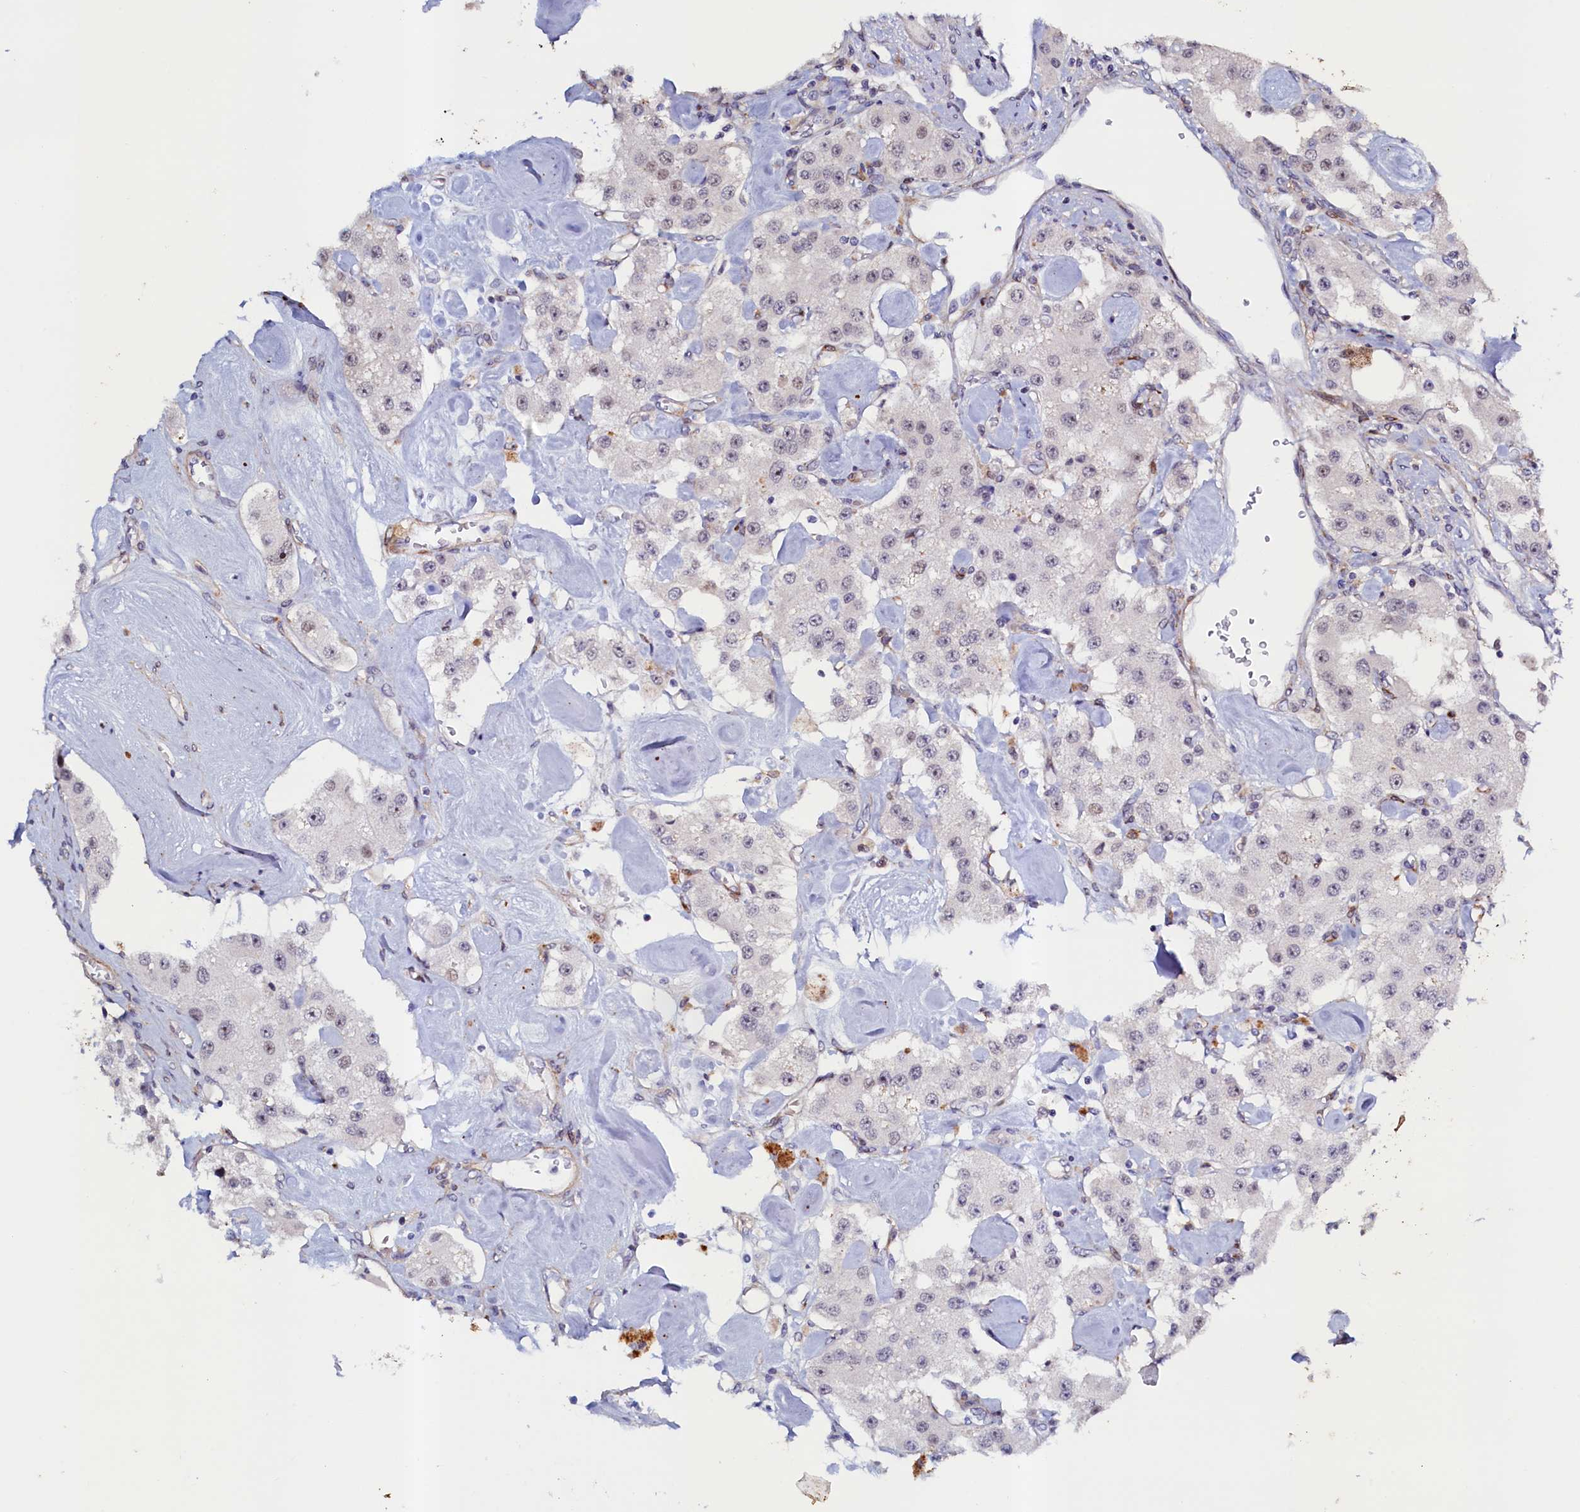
{"staining": {"intensity": "weak", "quantity": "<25%", "location": "nuclear"}, "tissue": "carcinoid", "cell_type": "Tumor cells", "image_type": "cancer", "snomed": [{"axis": "morphology", "description": "Carcinoid, malignant, NOS"}, {"axis": "topography", "description": "Pancreas"}], "caption": "A high-resolution histopathology image shows IHC staining of malignant carcinoid, which displays no significant positivity in tumor cells. The staining was performed using DAB (3,3'-diaminobenzidine) to visualize the protein expression in brown, while the nuclei were stained in blue with hematoxylin (Magnification: 20x).", "gene": "PACSIN3", "patient": {"sex": "male", "age": 41}}